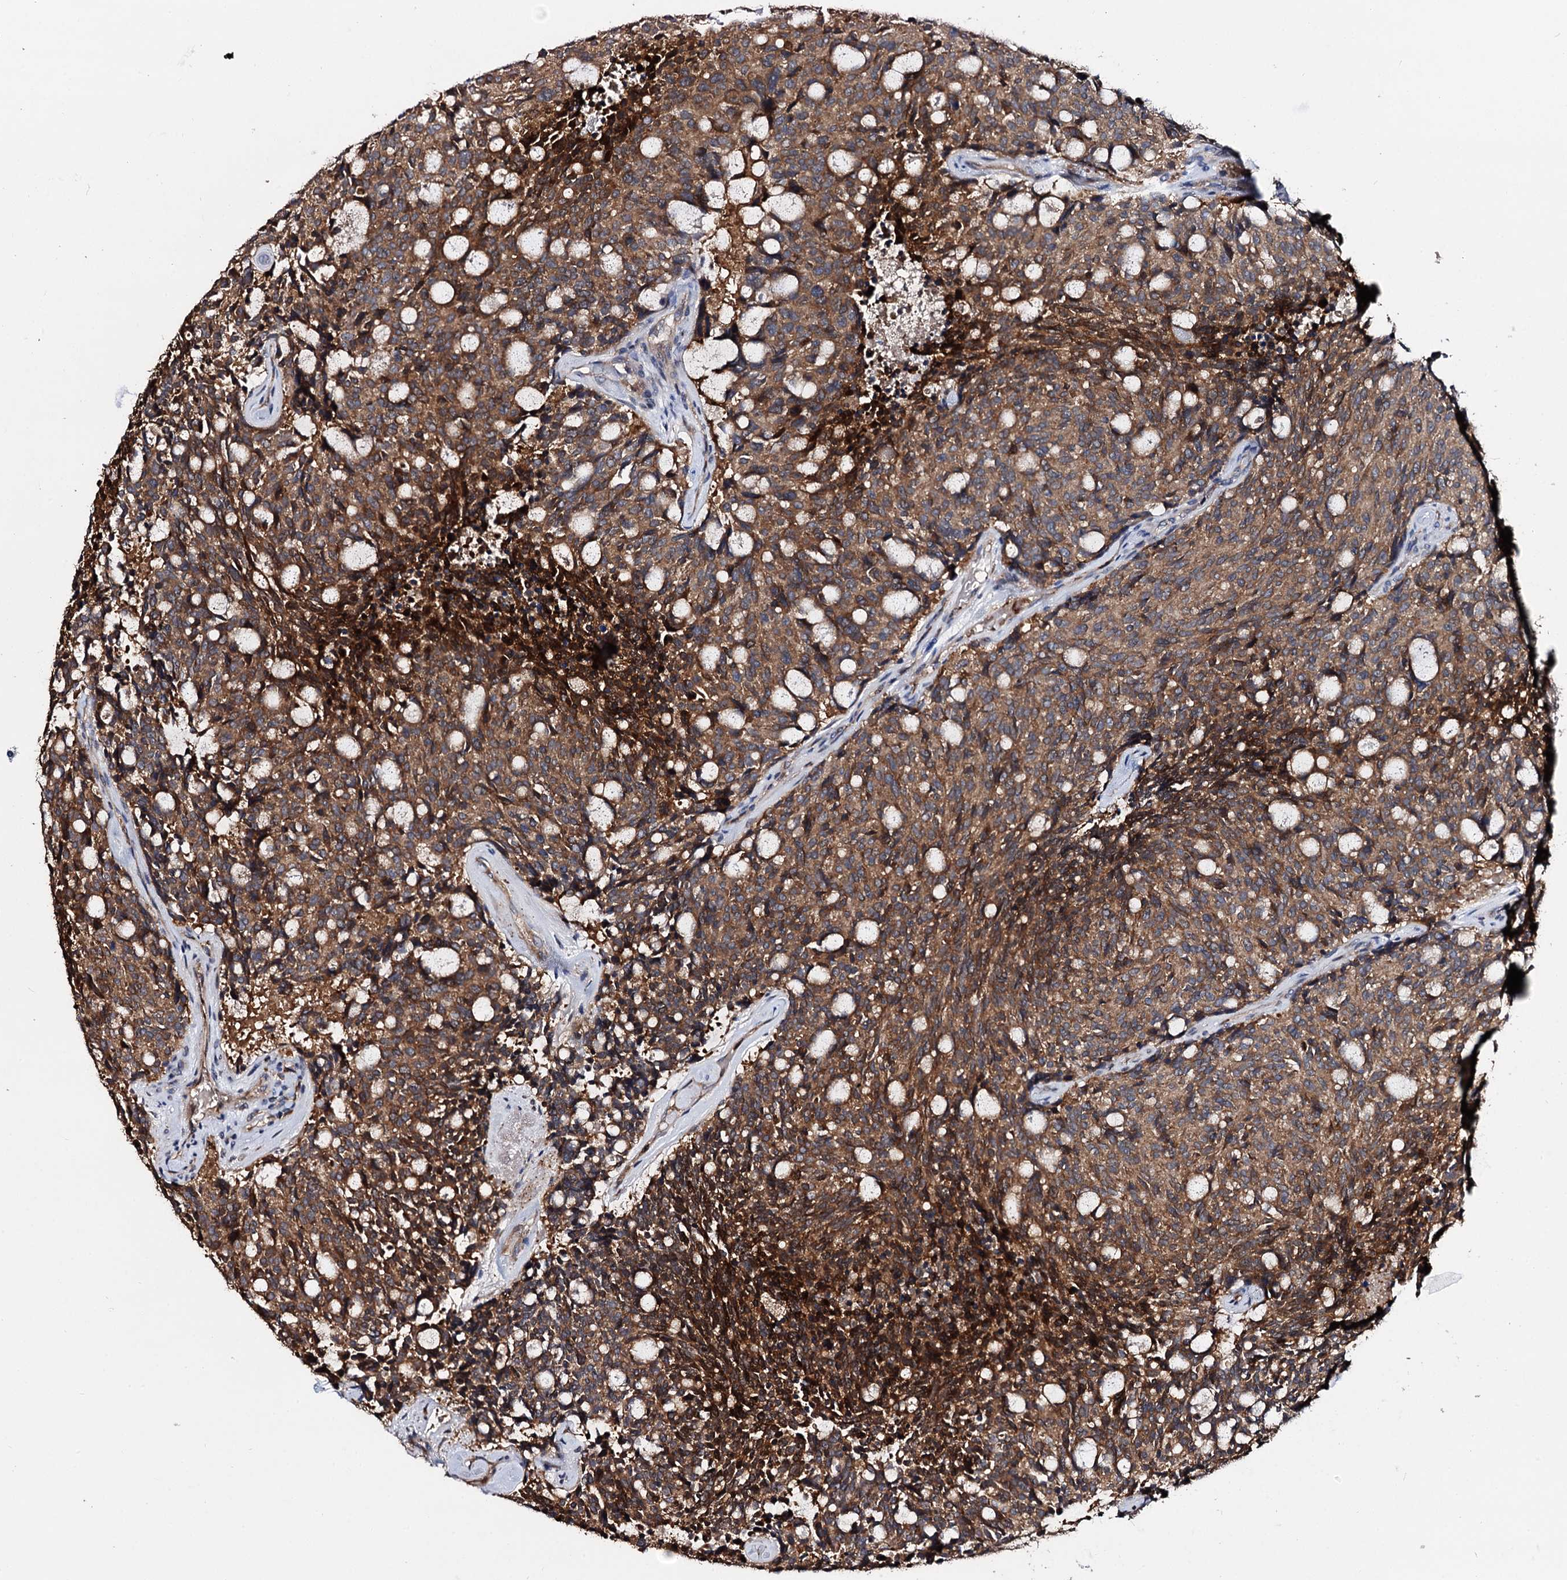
{"staining": {"intensity": "moderate", "quantity": ">75%", "location": "cytoplasmic/membranous"}, "tissue": "carcinoid", "cell_type": "Tumor cells", "image_type": "cancer", "snomed": [{"axis": "morphology", "description": "Carcinoid, malignant, NOS"}, {"axis": "topography", "description": "Pancreas"}], "caption": "Moderate cytoplasmic/membranous protein staining is identified in about >75% of tumor cells in malignant carcinoid.", "gene": "CEP192", "patient": {"sex": "female", "age": 54}}